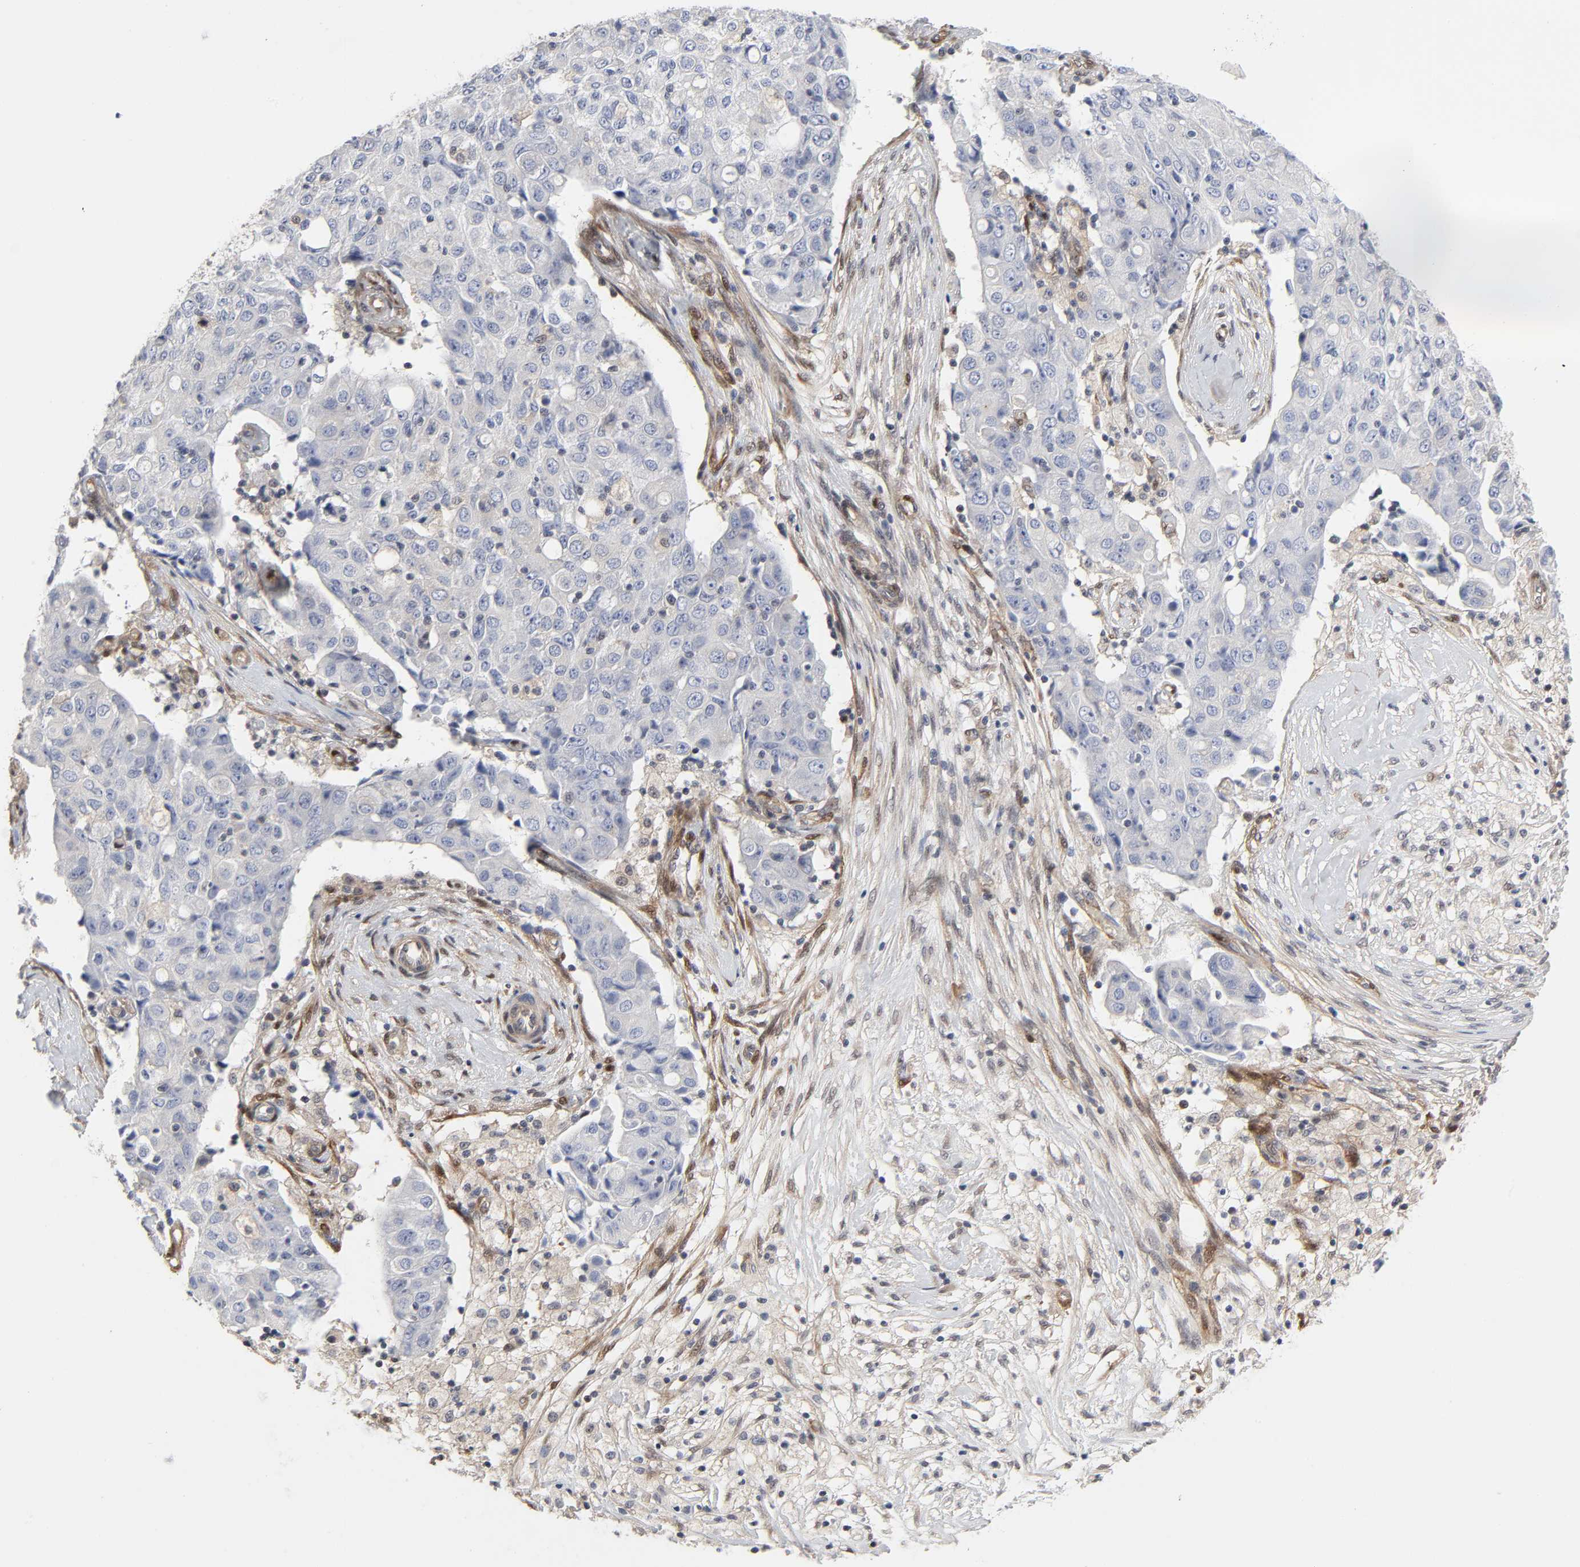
{"staining": {"intensity": "negative", "quantity": "none", "location": "none"}, "tissue": "ovarian cancer", "cell_type": "Tumor cells", "image_type": "cancer", "snomed": [{"axis": "morphology", "description": "Carcinoma, endometroid"}, {"axis": "topography", "description": "Ovary"}], "caption": "Ovarian cancer was stained to show a protein in brown. There is no significant staining in tumor cells. Brightfield microscopy of IHC stained with DAB (3,3'-diaminobenzidine) (brown) and hematoxylin (blue), captured at high magnification.", "gene": "PTEN", "patient": {"sex": "female", "age": 42}}